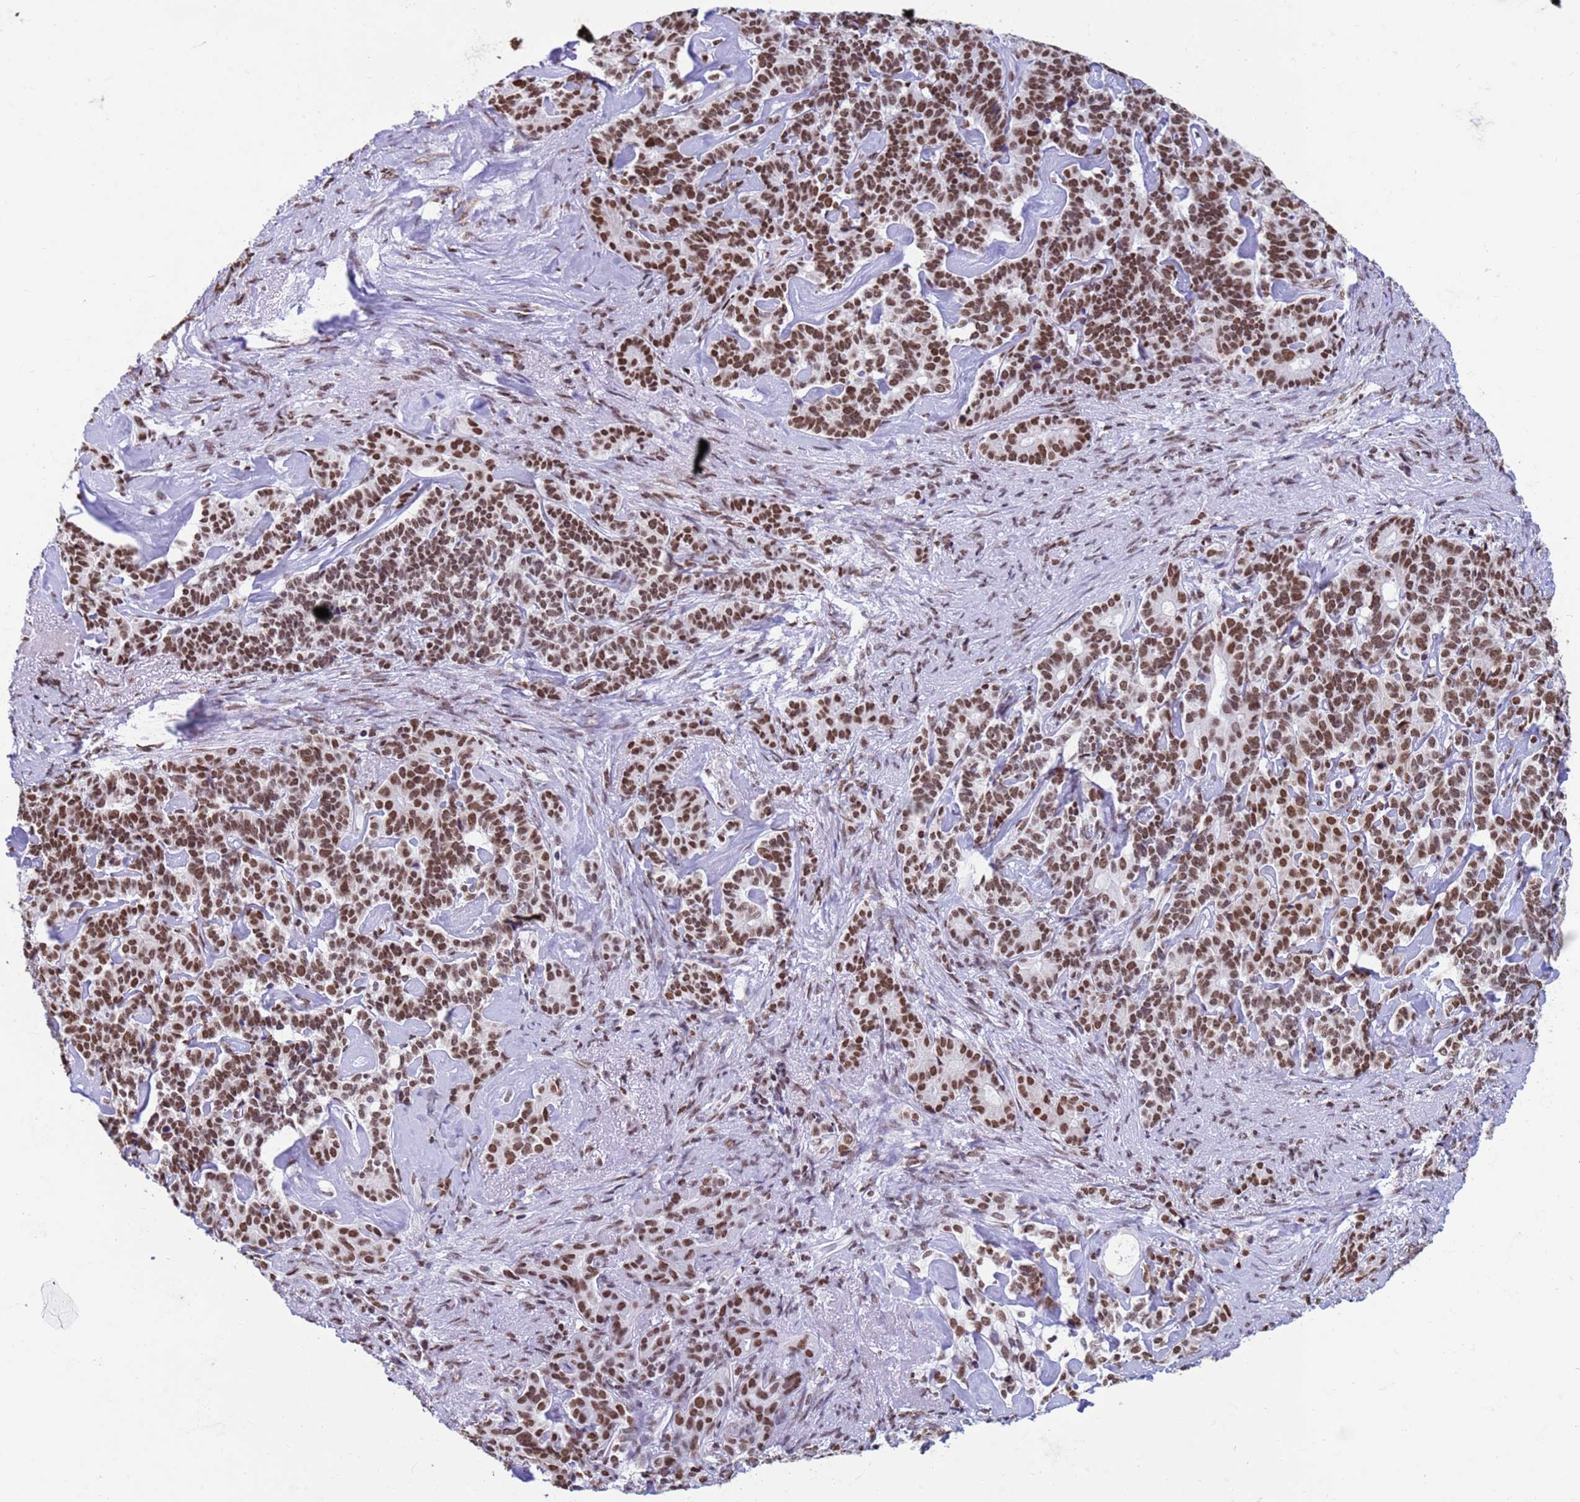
{"staining": {"intensity": "strong", "quantity": ">75%", "location": "nuclear"}, "tissue": "pancreatic cancer", "cell_type": "Tumor cells", "image_type": "cancer", "snomed": [{"axis": "morphology", "description": "Adenocarcinoma, NOS"}, {"axis": "topography", "description": "Pancreas"}], "caption": "This image demonstrates immunohistochemistry (IHC) staining of human pancreatic cancer (adenocarcinoma), with high strong nuclear positivity in about >75% of tumor cells.", "gene": "FAM170B", "patient": {"sex": "female", "age": 74}}